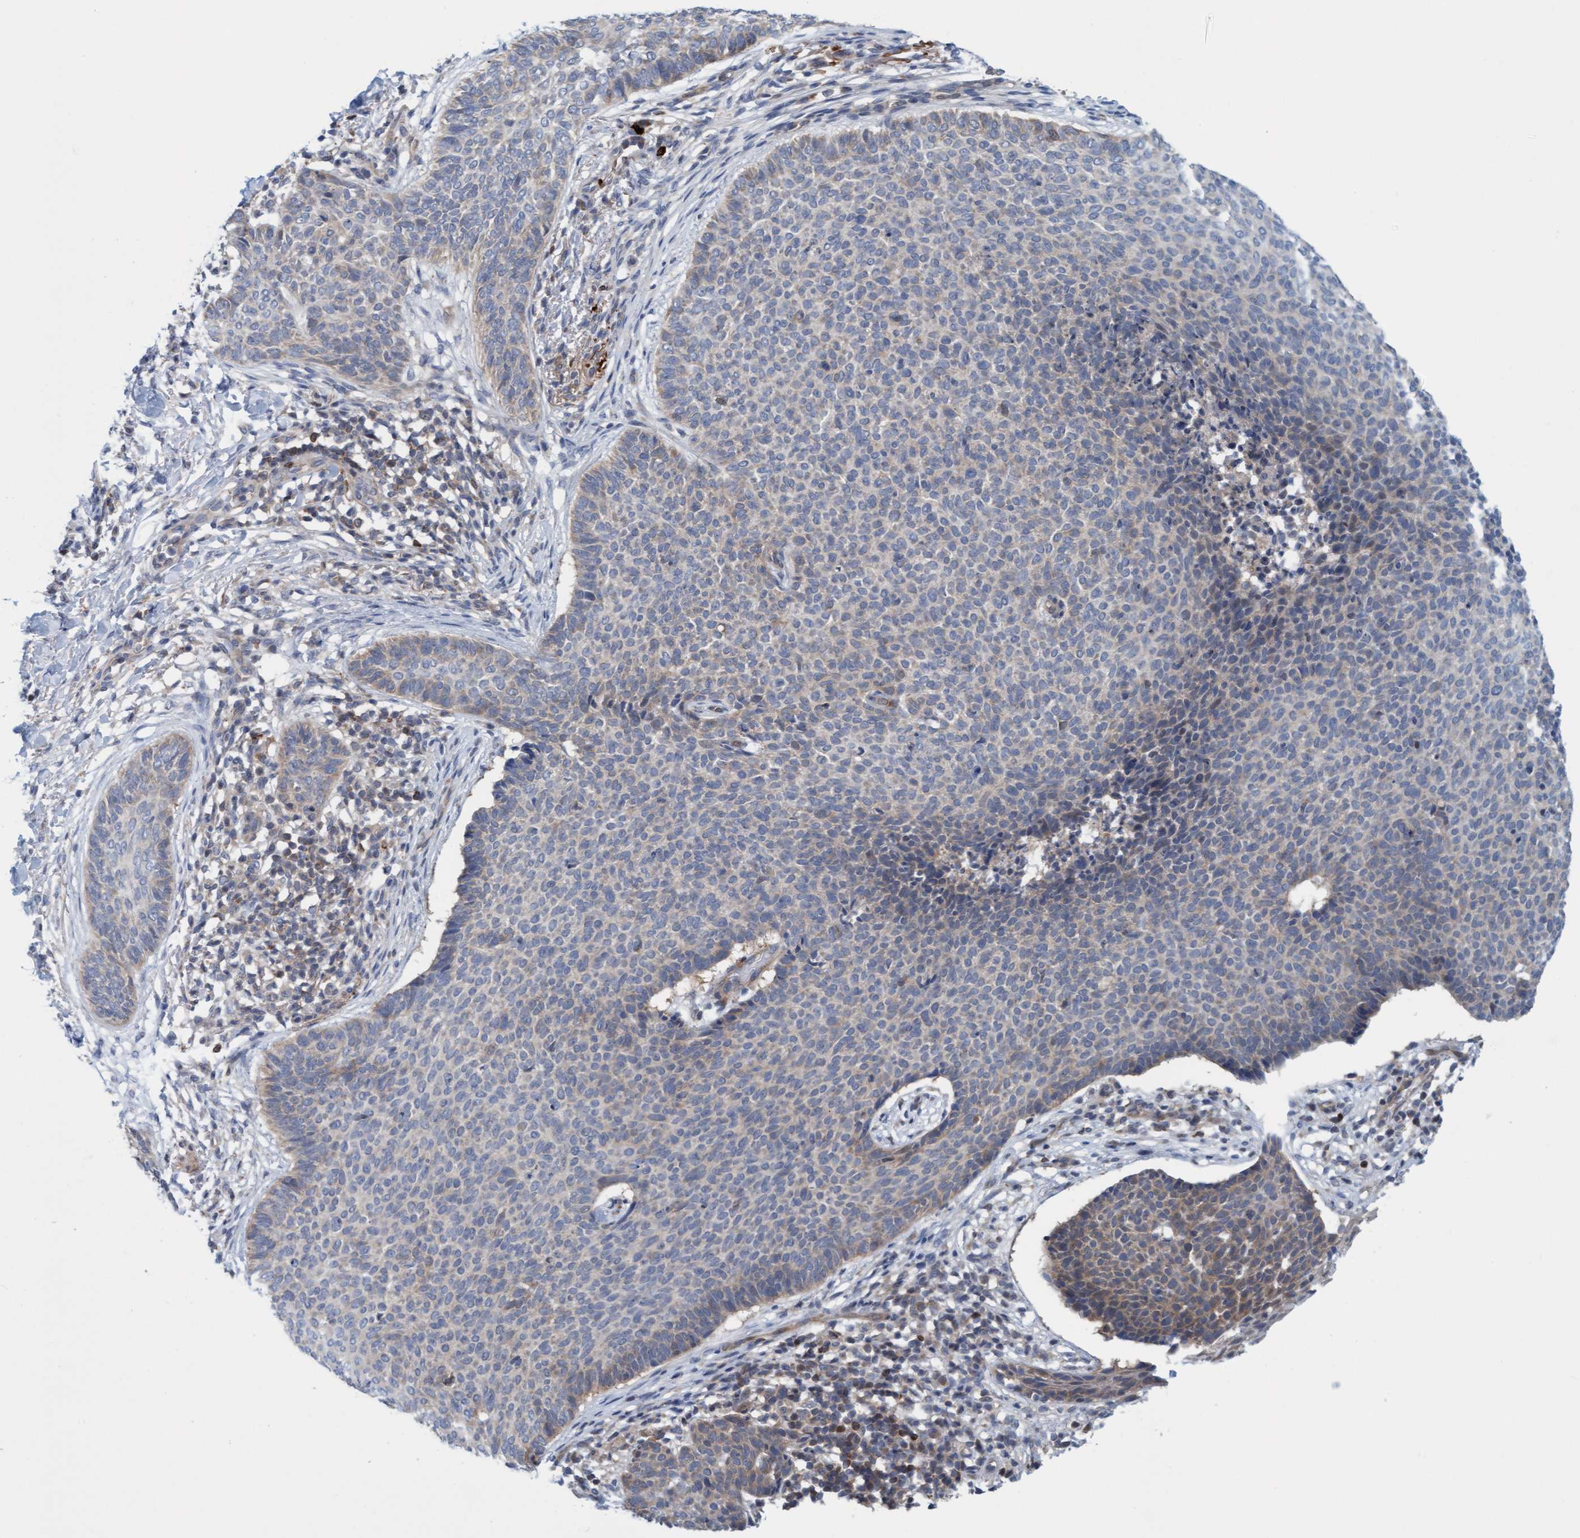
{"staining": {"intensity": "negative", "quantity": "none", "location": "none"}, "tissue": "skin cancer", "cell_type": "Tumor cells", "image_type": "cancer", "snomed": [{"axis": "morphology", "description": "Normal tissue, NOS"}, {"axis": "morphology", "description": "Basal cell carcinoma"}, {"axis": "topography", "description": "Skin"}], "caption": "The immunohistochemistry (IHC) photomicrograph has no significant staining in tumor cells of basal cell carcinoma (skin) tissue.", "gene": "KLHL25", "patient": {"sex": "male", "age": 50}}